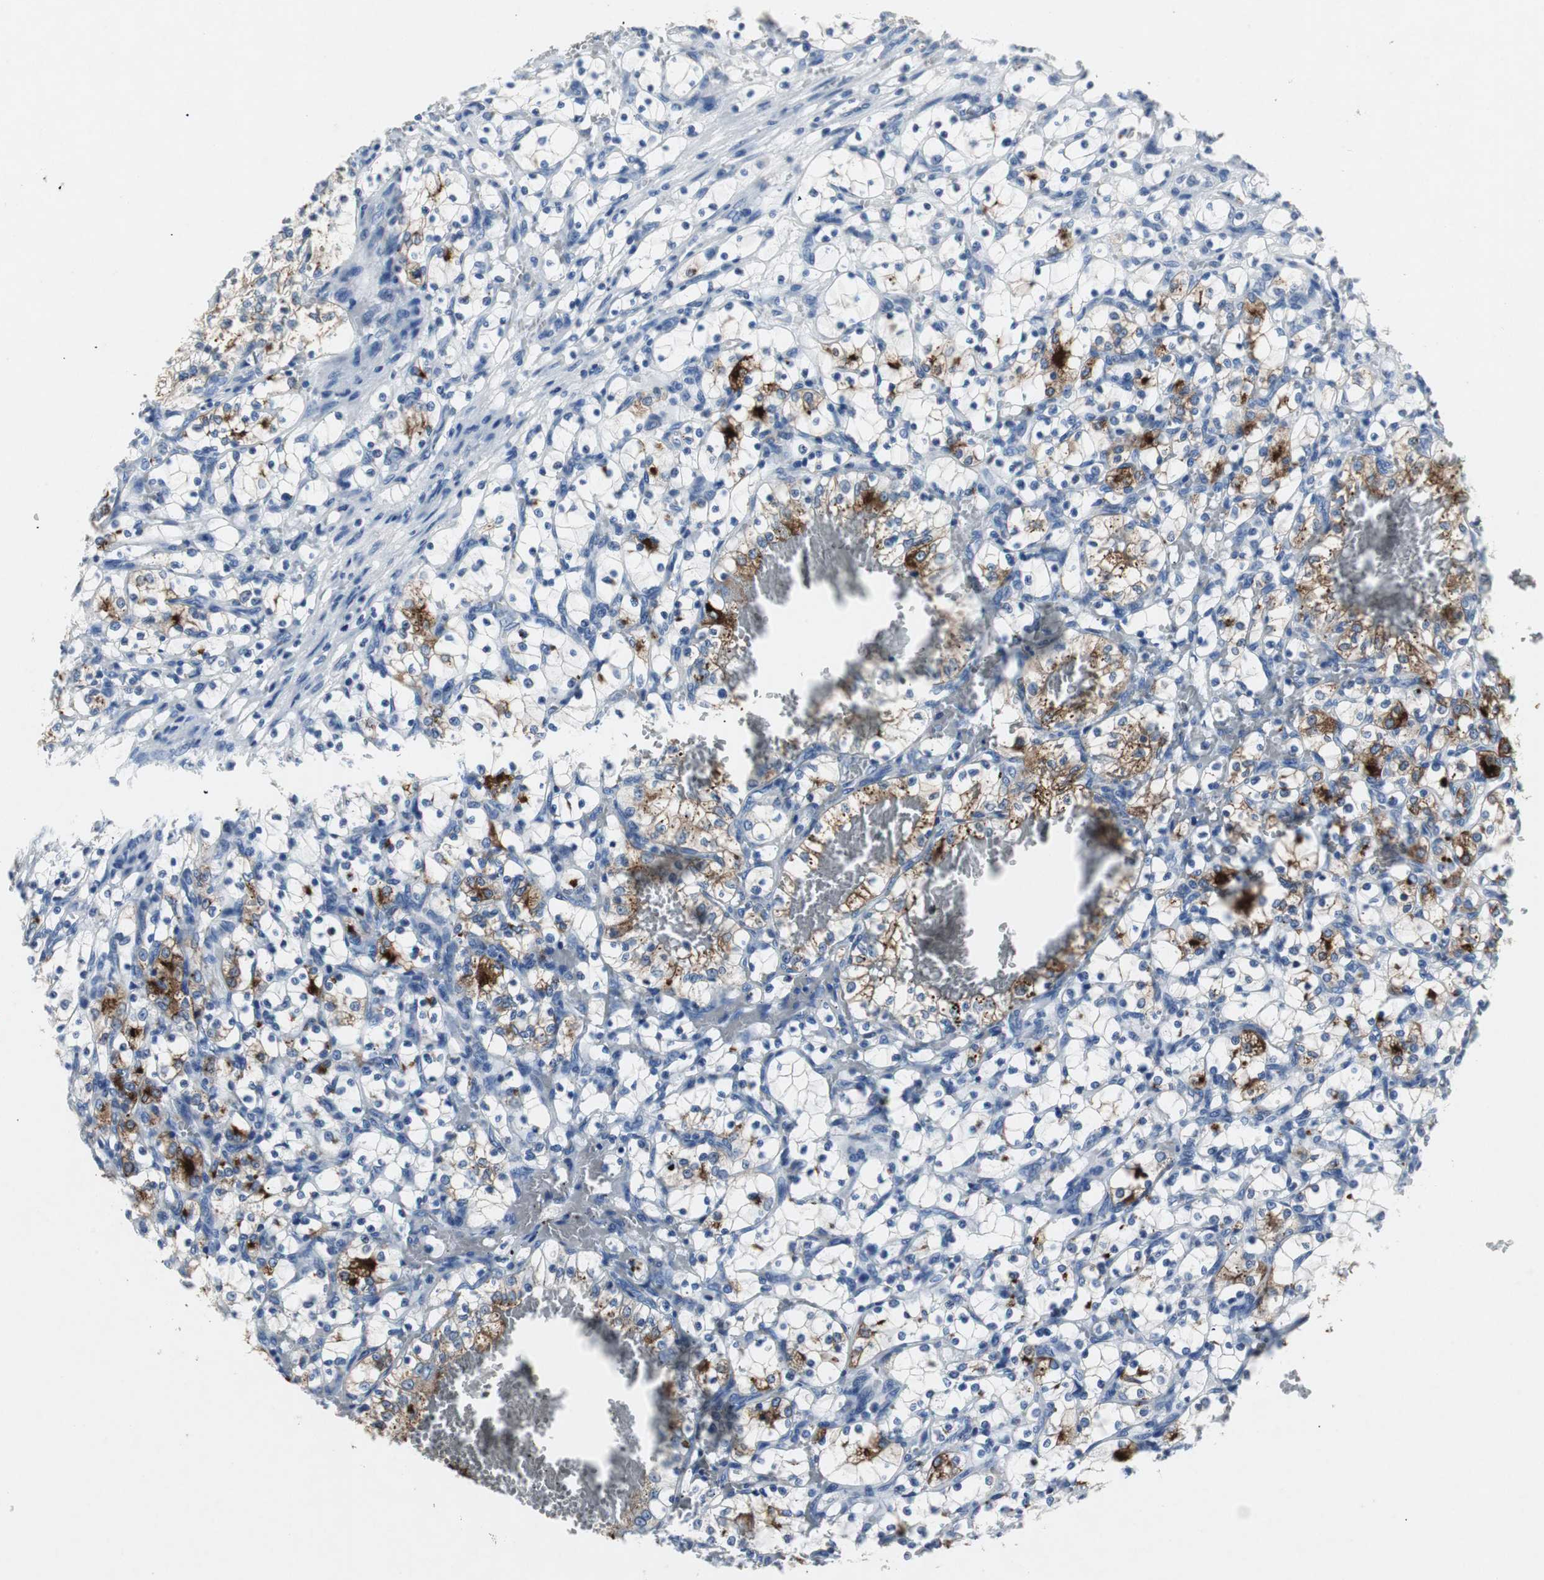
{"staining": {"intensity": "strong", "quantity": "25%-75%", "location": "cytoplasmic/membranous"}, "tissue": "renal cancer", "cell_type": "Tumor cells", "image_type": "cancer", "snomed": [{"axis": "morphology", "description": "Adenocarcinoma, NOS"}, {"axis": "topography", "description": "Kidney"}], "caption": "There is high levels of strong cytoplasmic/membranous staining in tumor cells of renal cancer, as demonstrated by immunohistochemical staining (brown color).", "gene": "LRP2", "patient": {"sex": "female", "age": 69}}